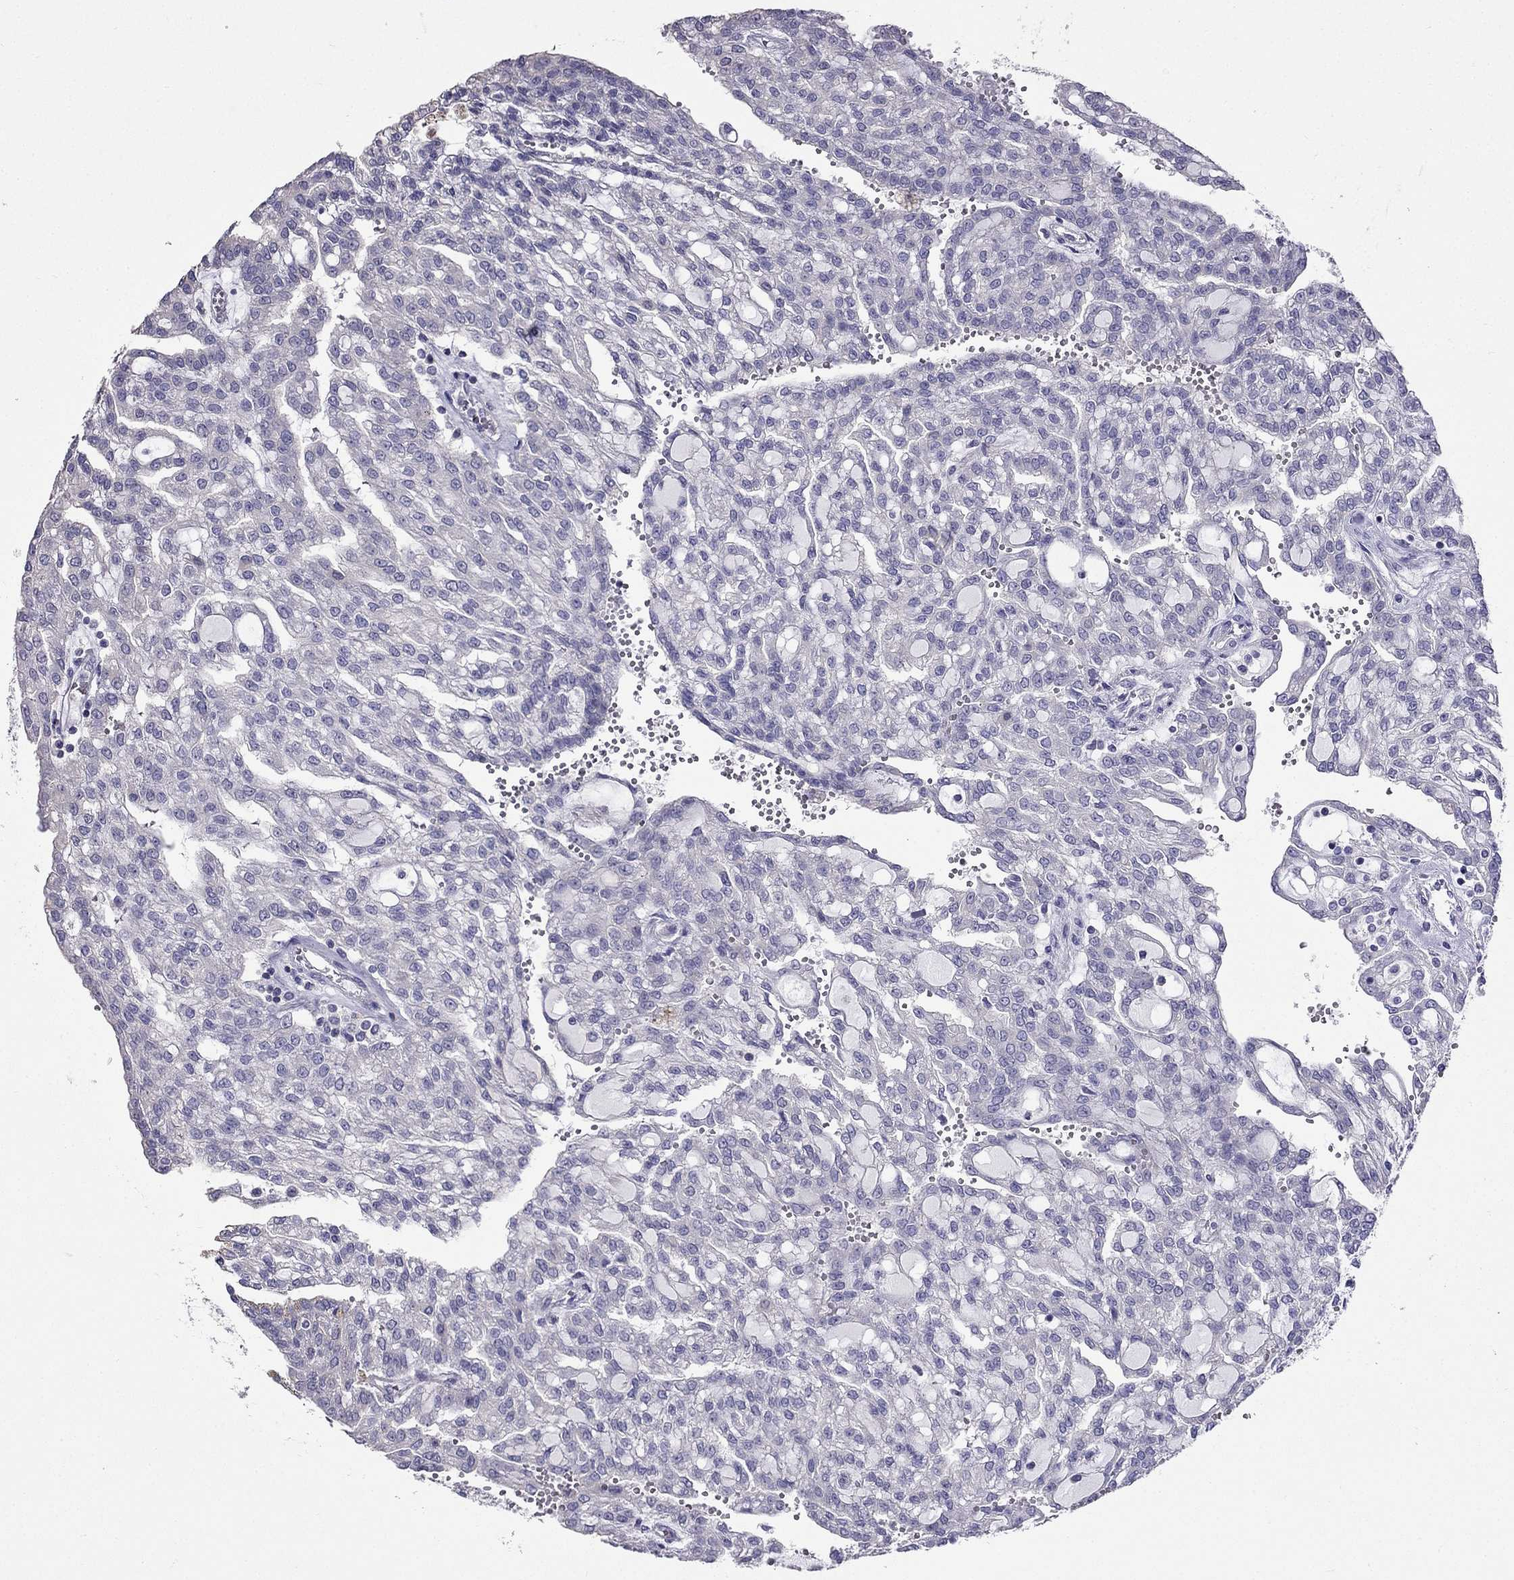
{"staining": {"intensity": "negative", "quantity": "none", "location": "none"}, "tissue": "renal cancer", "cell_type": "Tumor cells", "image_type": "cancer", "snomed": [{"axis": "morphology", "description": "Adenocarcinoma, NOS"}, {"axis": "topography", "description": "Kidney"}], "caption": "The micrograph exhibits no significant staining in tumor cells of renal adenocarcinoma. The staining is performed using DAB (3,3'-diaminobenzidine) brown chromogen with nuclei counter-stained in using hematoxylin.", "gene": "AS3MT", "patient": {"sex": "male", "age": 63}}